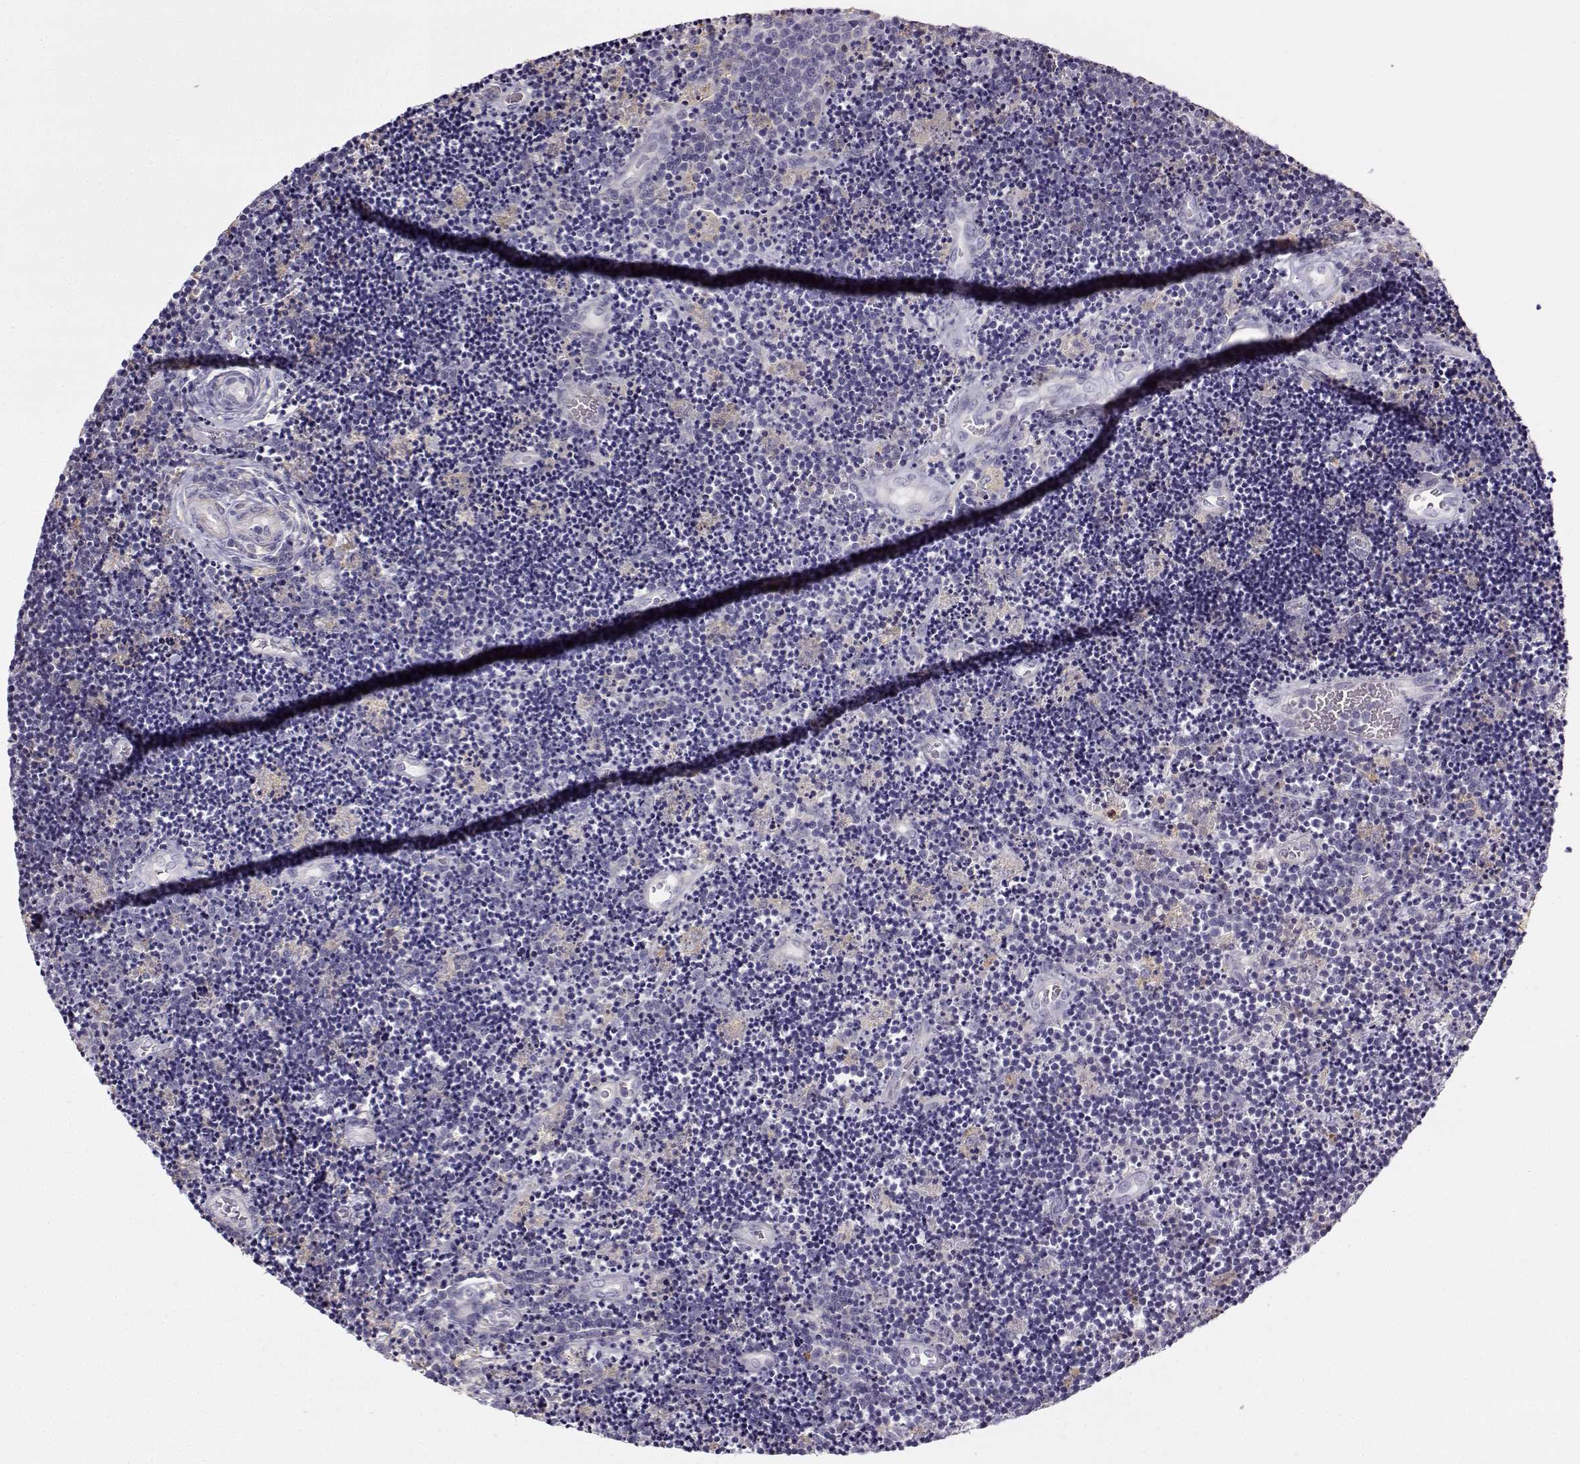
{"staining": {"intensity": "negative", "quantity": "none", "location": "none"}, "tissue": "lymphoma", "cell_type": "Tumor cells", "image_type": "cancer", "snomed": [{"axis": "morphology", "description": "Malignant lymphoma, non-Hodgkin's type, Low grade"}, {"axis": "topography", "description": "Brain"}], "caption": "A histopathology image of human lymphoma is negative for staining in tumor cells.", "gene": "UCP3", "patient": {"sex": "female", "age": 66}}